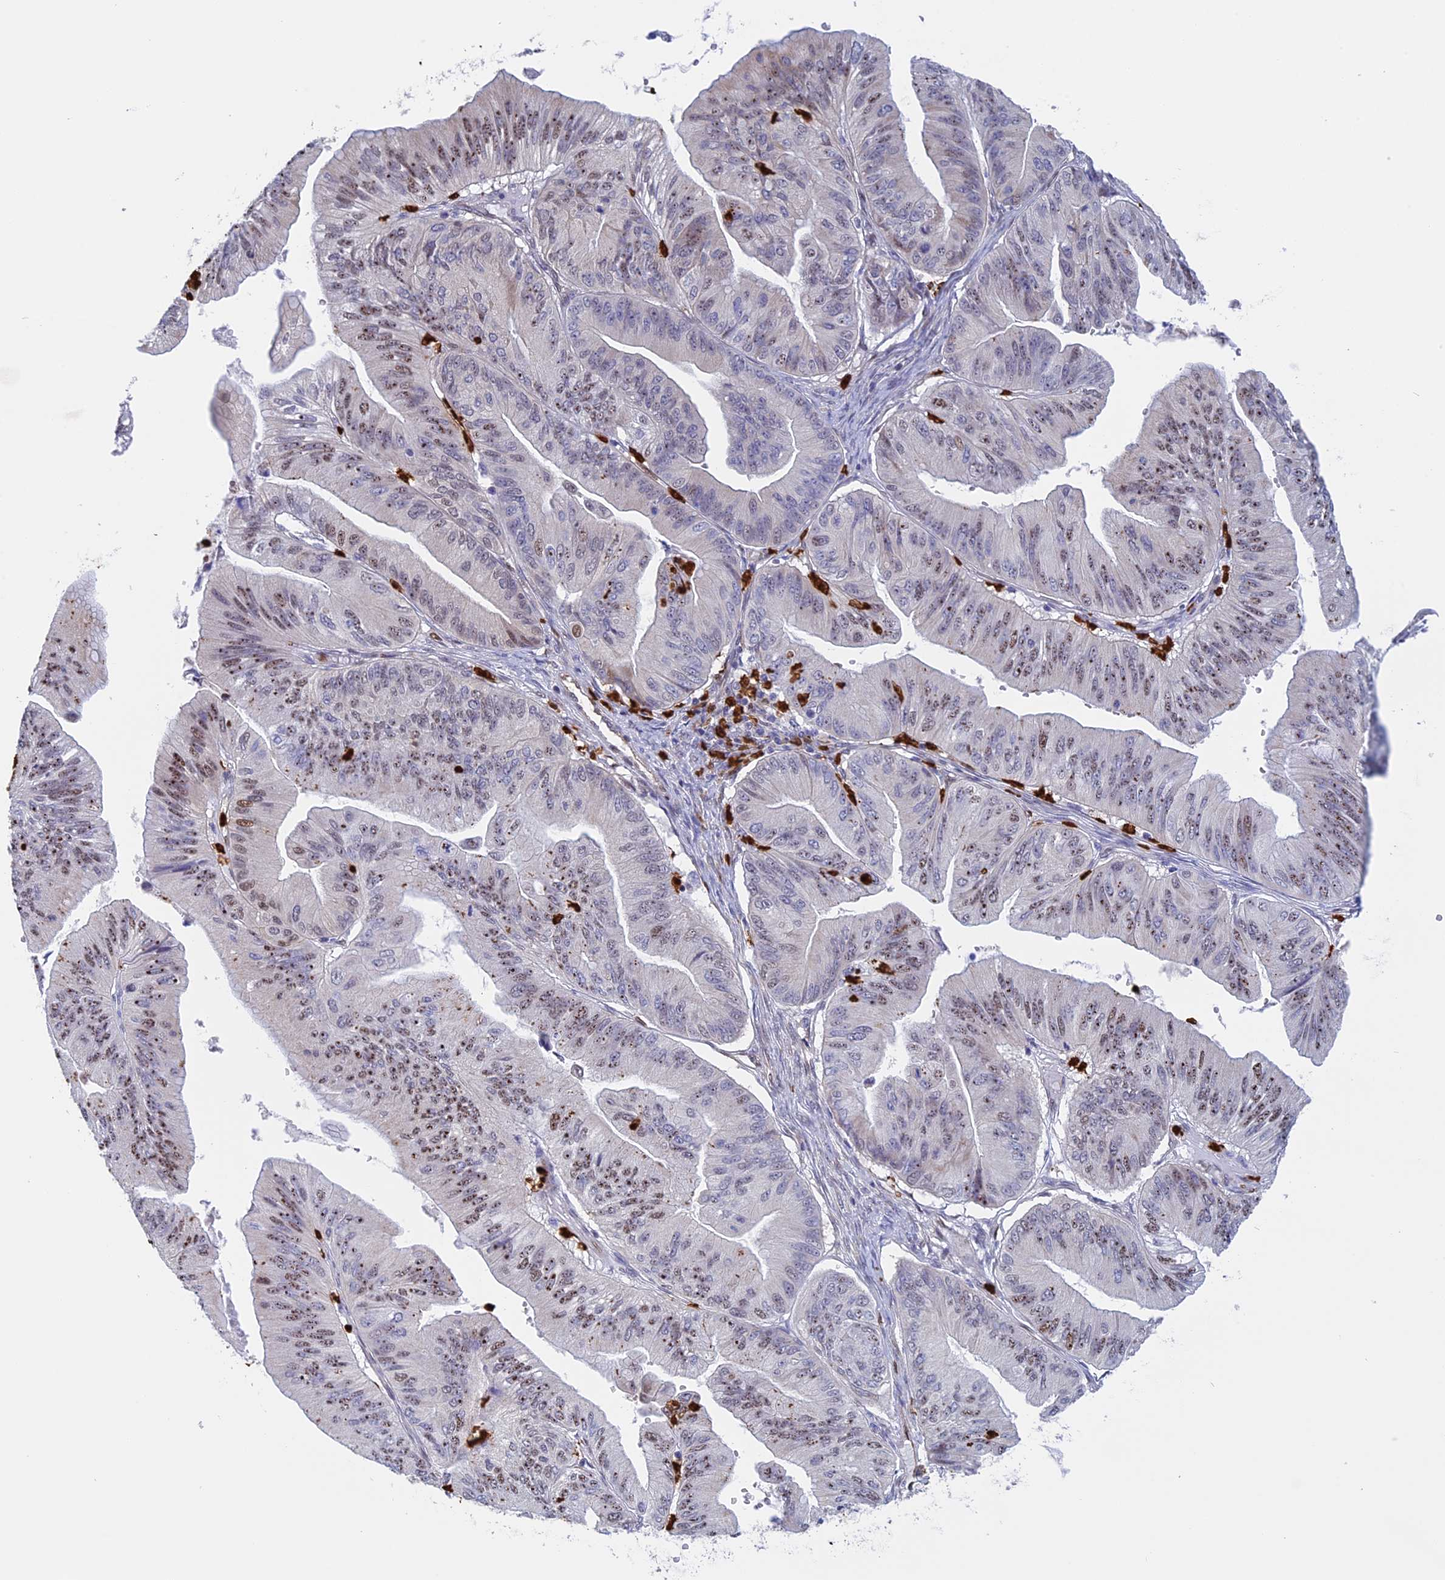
{"staining": {"intensity": "moderate", "quantity": ">75%", "location": "nuclear"}, "tissue": "ovarian cancer", "cell_type": "Tumor cells", "image_type": "cancer", "snomed": [{"axis": "morphology", "description": "Cystadenocarcinoma, mucinous, NOS"}, {"axis": "topography", "description": "Ovary"}], "caption": "The immunohistochemical stain labels moderate nuclear positivity in tumor cells of ovarian cancer (mucinous cystadenocarcinoma) tissue.", "gene": "SLC26A1", "patient": {"sex": "female", "age": 61}}